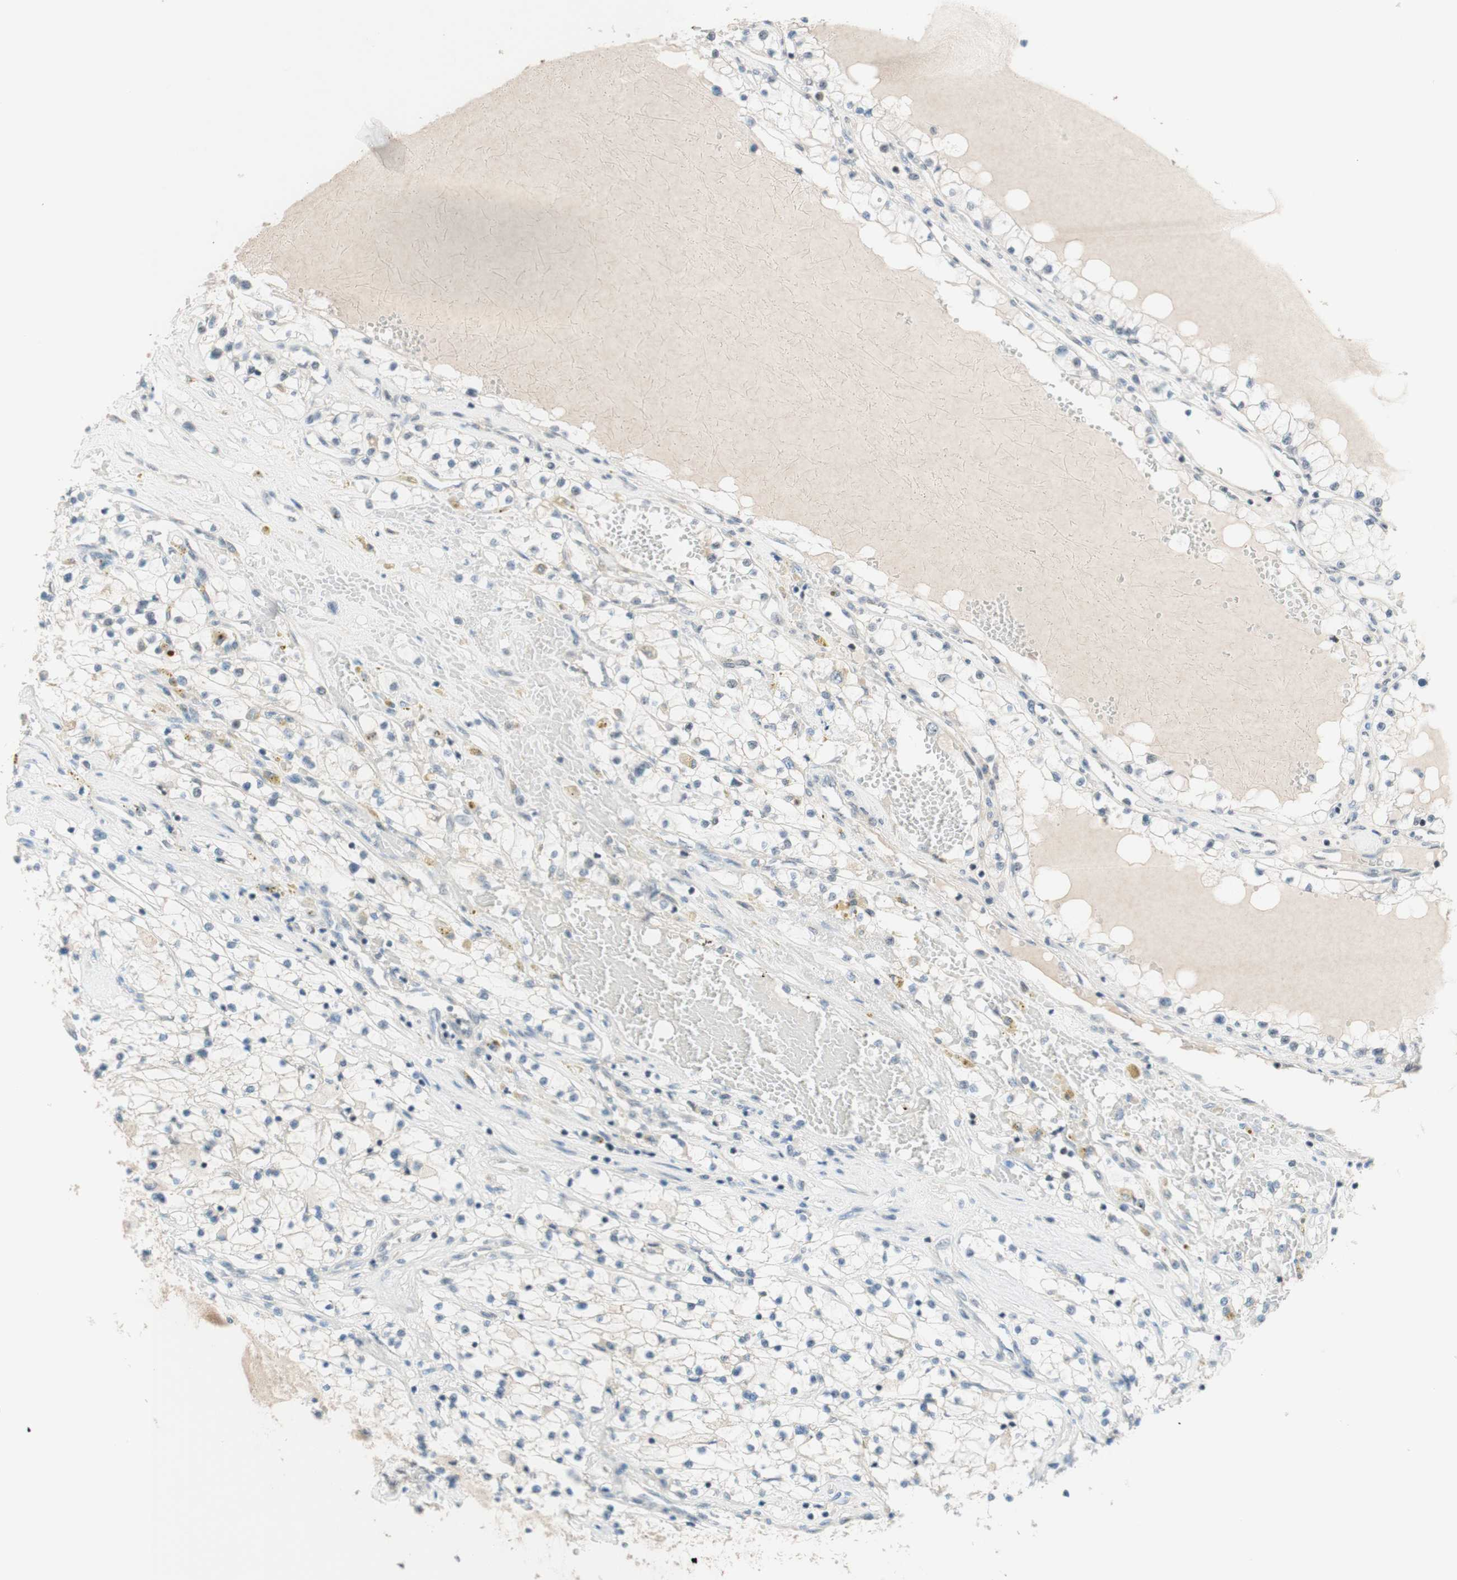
{"staining": {"intensity": "negative", "quantity": "none", "location": "none"}, "tissue": "renal cancer", "cell_type": "Tumor cells", "image_type": "cancer", "snomed": [{"axis": "morphology", "description": "Adenocarcinoma, NOS"}, {"axis": "topography", "description": "Kidney"}], "caption": "An immunohistochemistry photomicrograph of adenocarcinoma (renal) is shown. There is no staining in tumor cells of adenocarcinoma (renal). Nuclei are stained in blue.", "gene": "JPH1", "patient": {"sex": "male", "age": 68}}